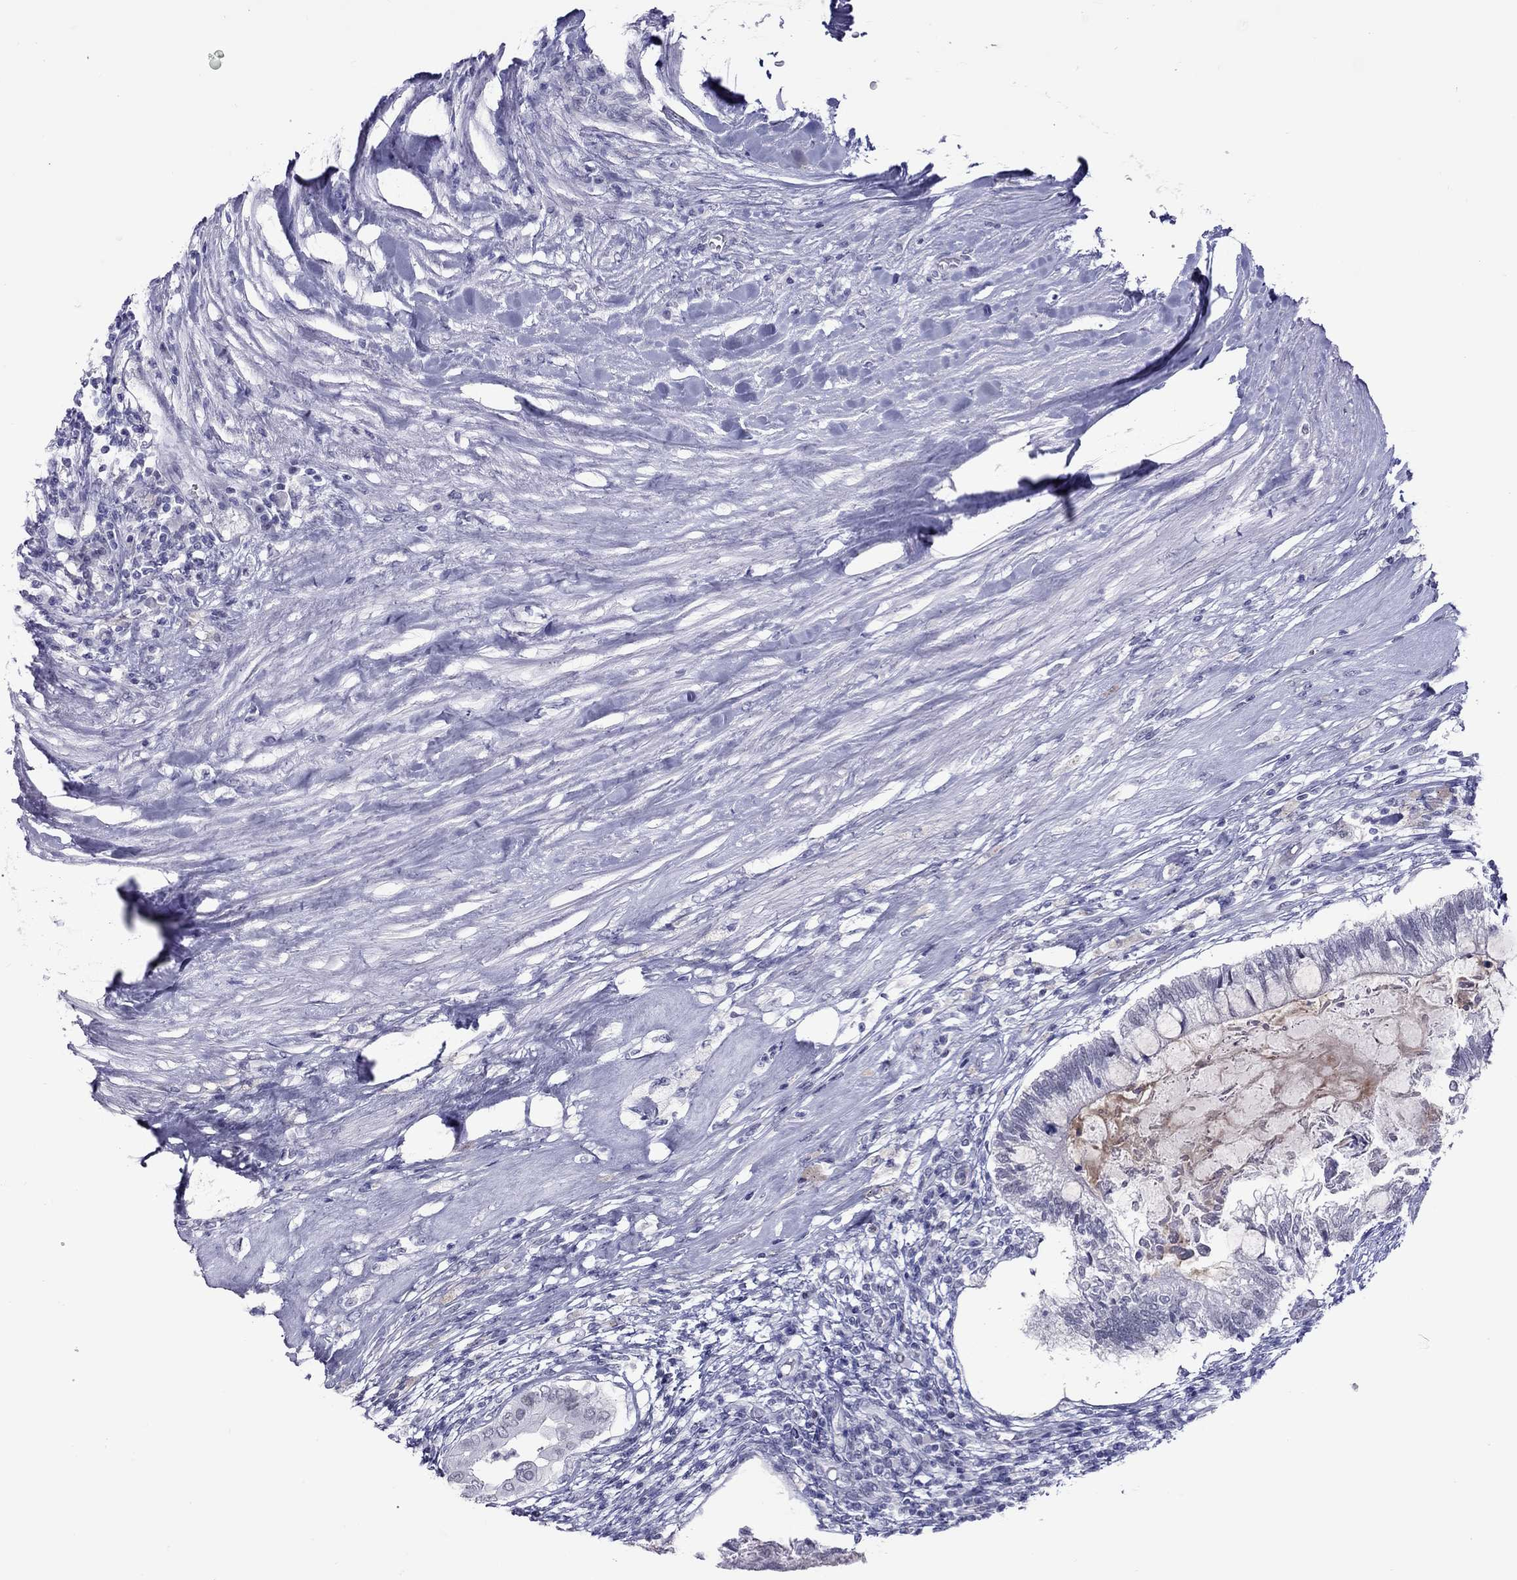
{"staining": {"intensity": "negative", "quantity": "none", "location": "none"}, "tissue": "testis cancer", "cell_type": "Tumor cells", "image_type": "cancer", "snomed": [{"axis": "morphology", "description": "Seminoma, NOS"}, {"axis": "morphology", "description": "Carcinoma, Embryonal, NOS"}, {"axis": "topography", "description": "Testis"}], "caption": "Human testis seminoma stained for a protein using IHC exhibits no staining in tumor cells.", "gene": "CHRNB3", "patient": {"sex": "male", "age": 41}}